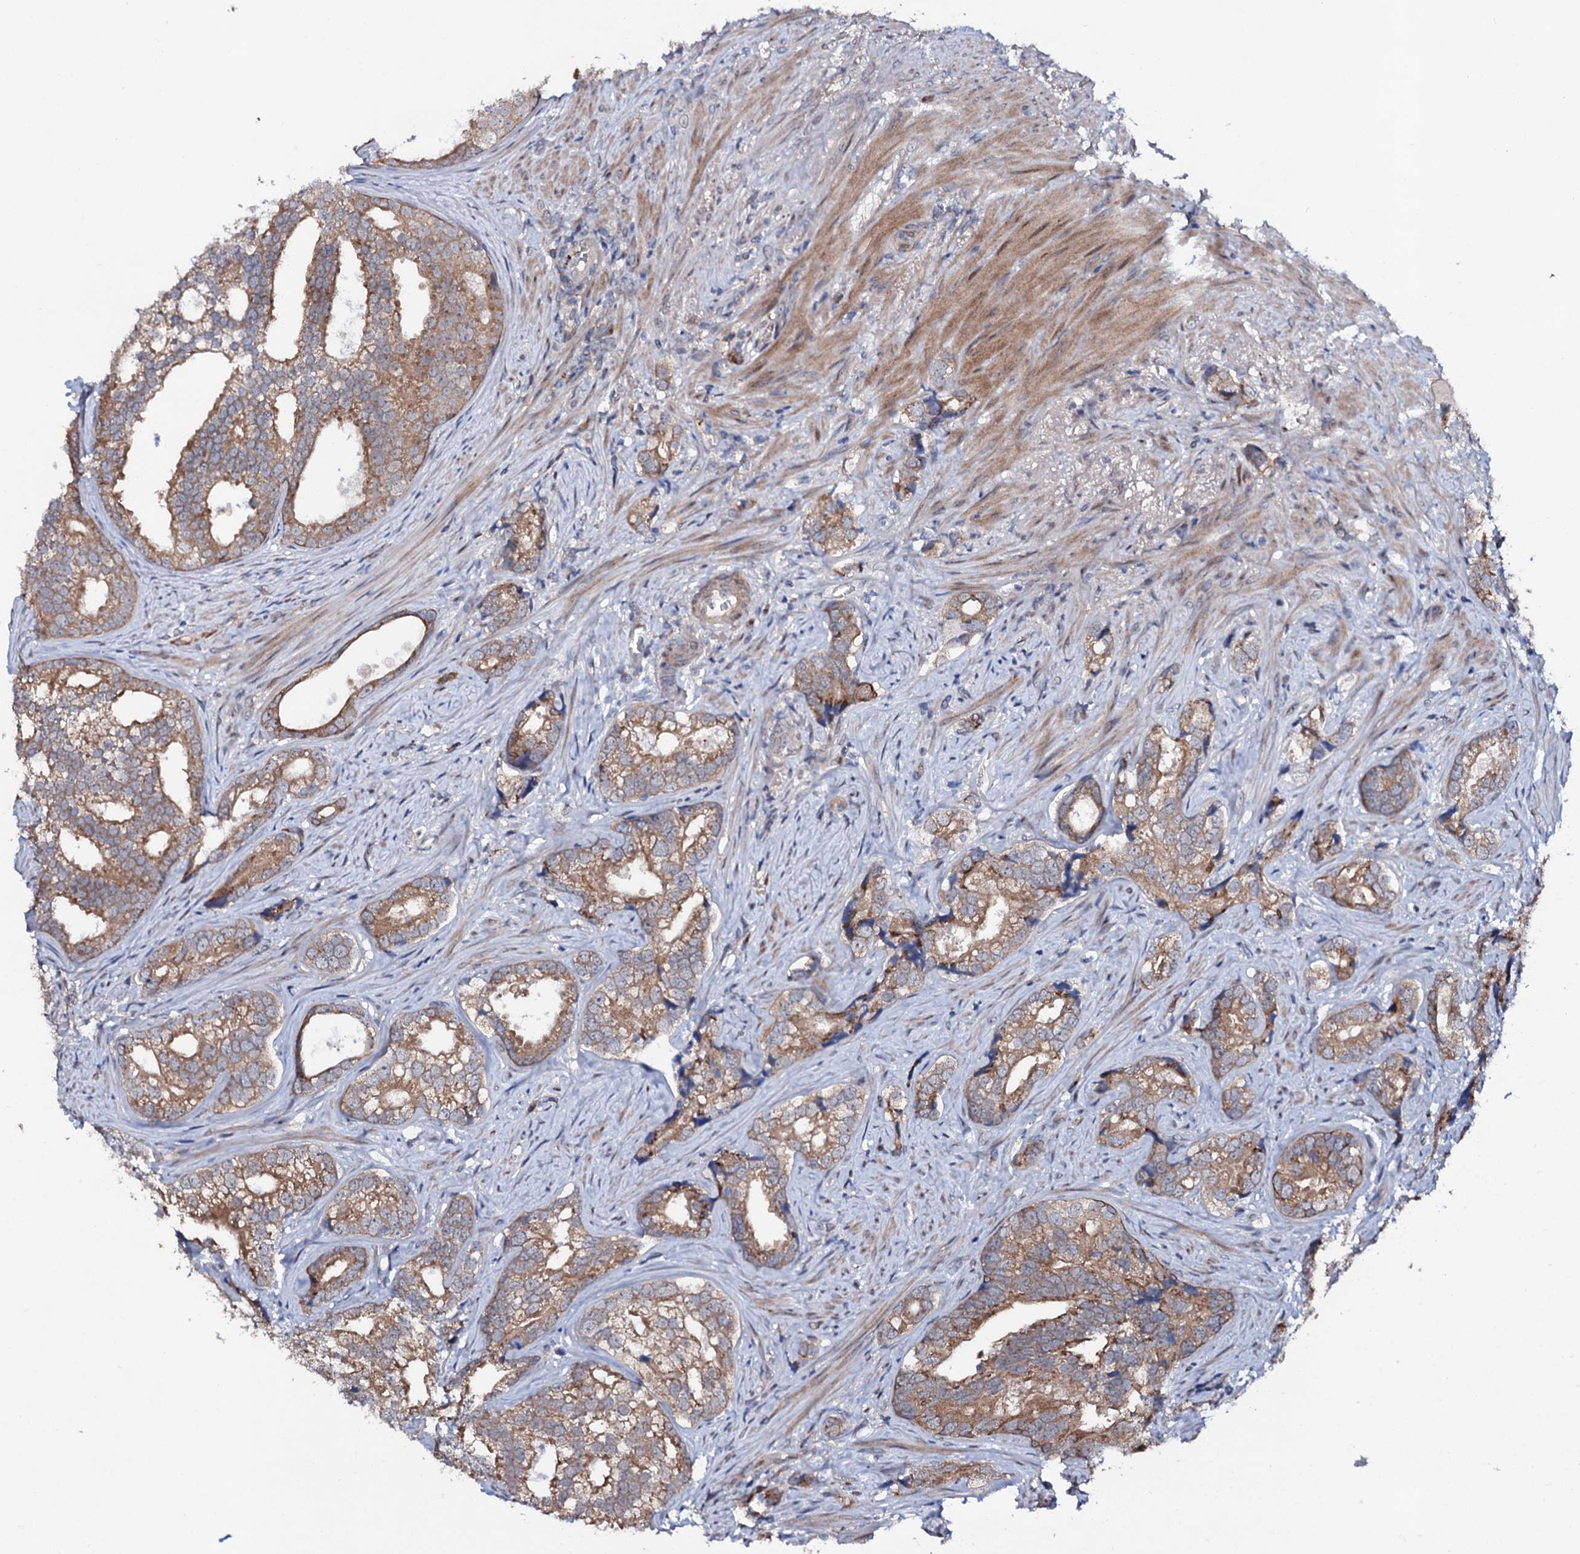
{"staining": {"intensity": "moderate", "quantity": ">75%", "location": "cytoplasmic/membranous"}, "tissue": "prostate cancer", "cell_type": "Tumor cells", "image_type": "cancer", "snomed": [{"axis": "morphology", "description": "Adenocarcinoma, High grade"}, {"axis": "topography", "description": "Prostate"}], "caption": "Immunohistochemistry (IHC) (DAB) staining of human prostate cancer (adenocarcinoma (high-grade)) exhibits moderate cytoplasmic/membranous protein expression in about >75% of tumor cells.", "gene": "COG6", "patient": {"sex": "male", "age": 75}}